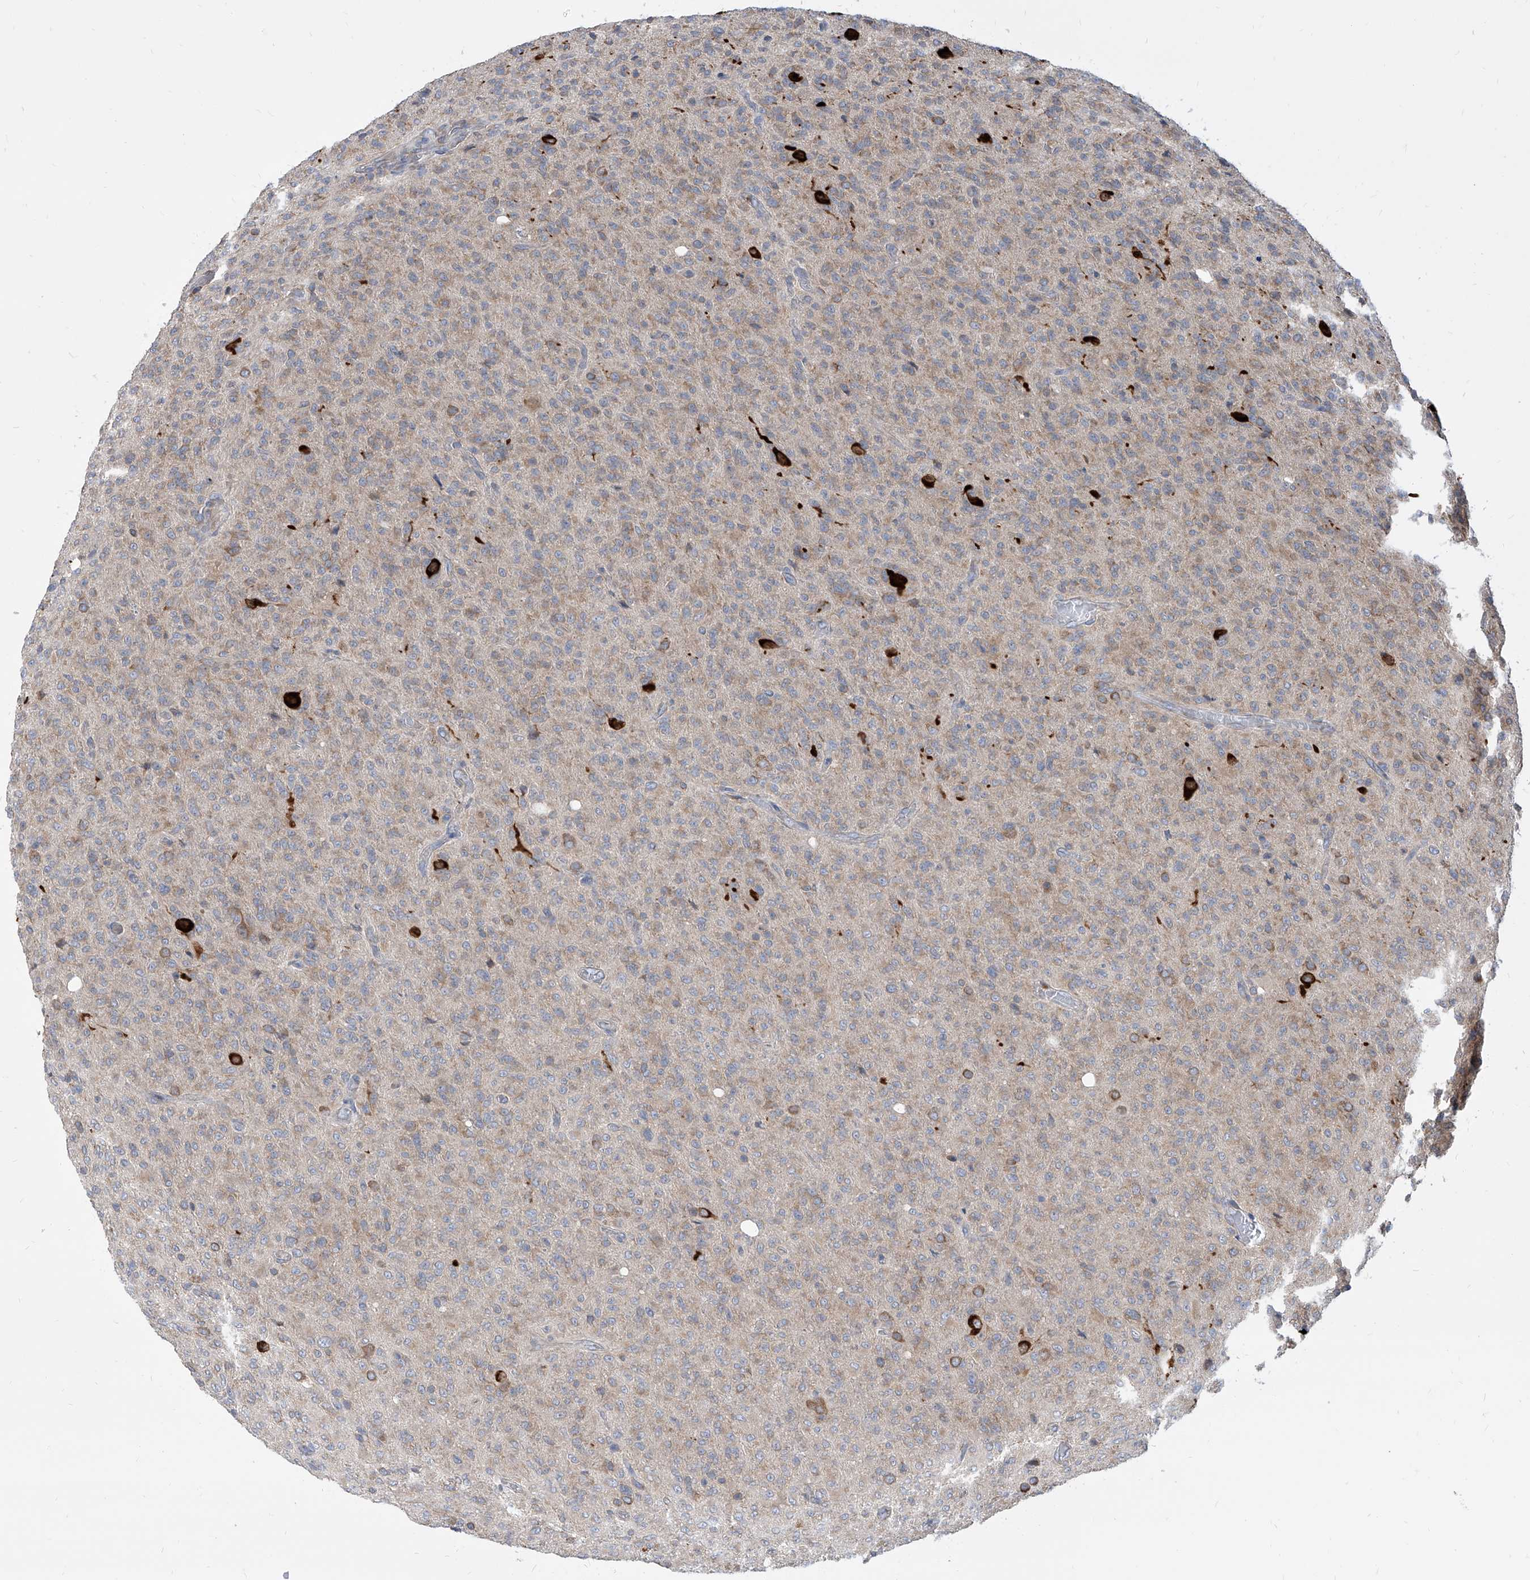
{"staining": {"intensity": "moderate", "quantity": "<25%", "location": "cytoplasmic/membranous"}, "tissue": "glioma", "cell_type": "Tumor cells", "image_type": "cancer", "snomed": [{"axis": "morphology", "description": "Glioma, malignant, High grade"}, {"axis": "topography", "description": "Brain"}], "caption": "Glioma tissue shows moderate cytoplasmic/membranous staining in about <25% of tumor cells", "gene": "FAM83B", "patient": {"sex": "female", "age": 57}}